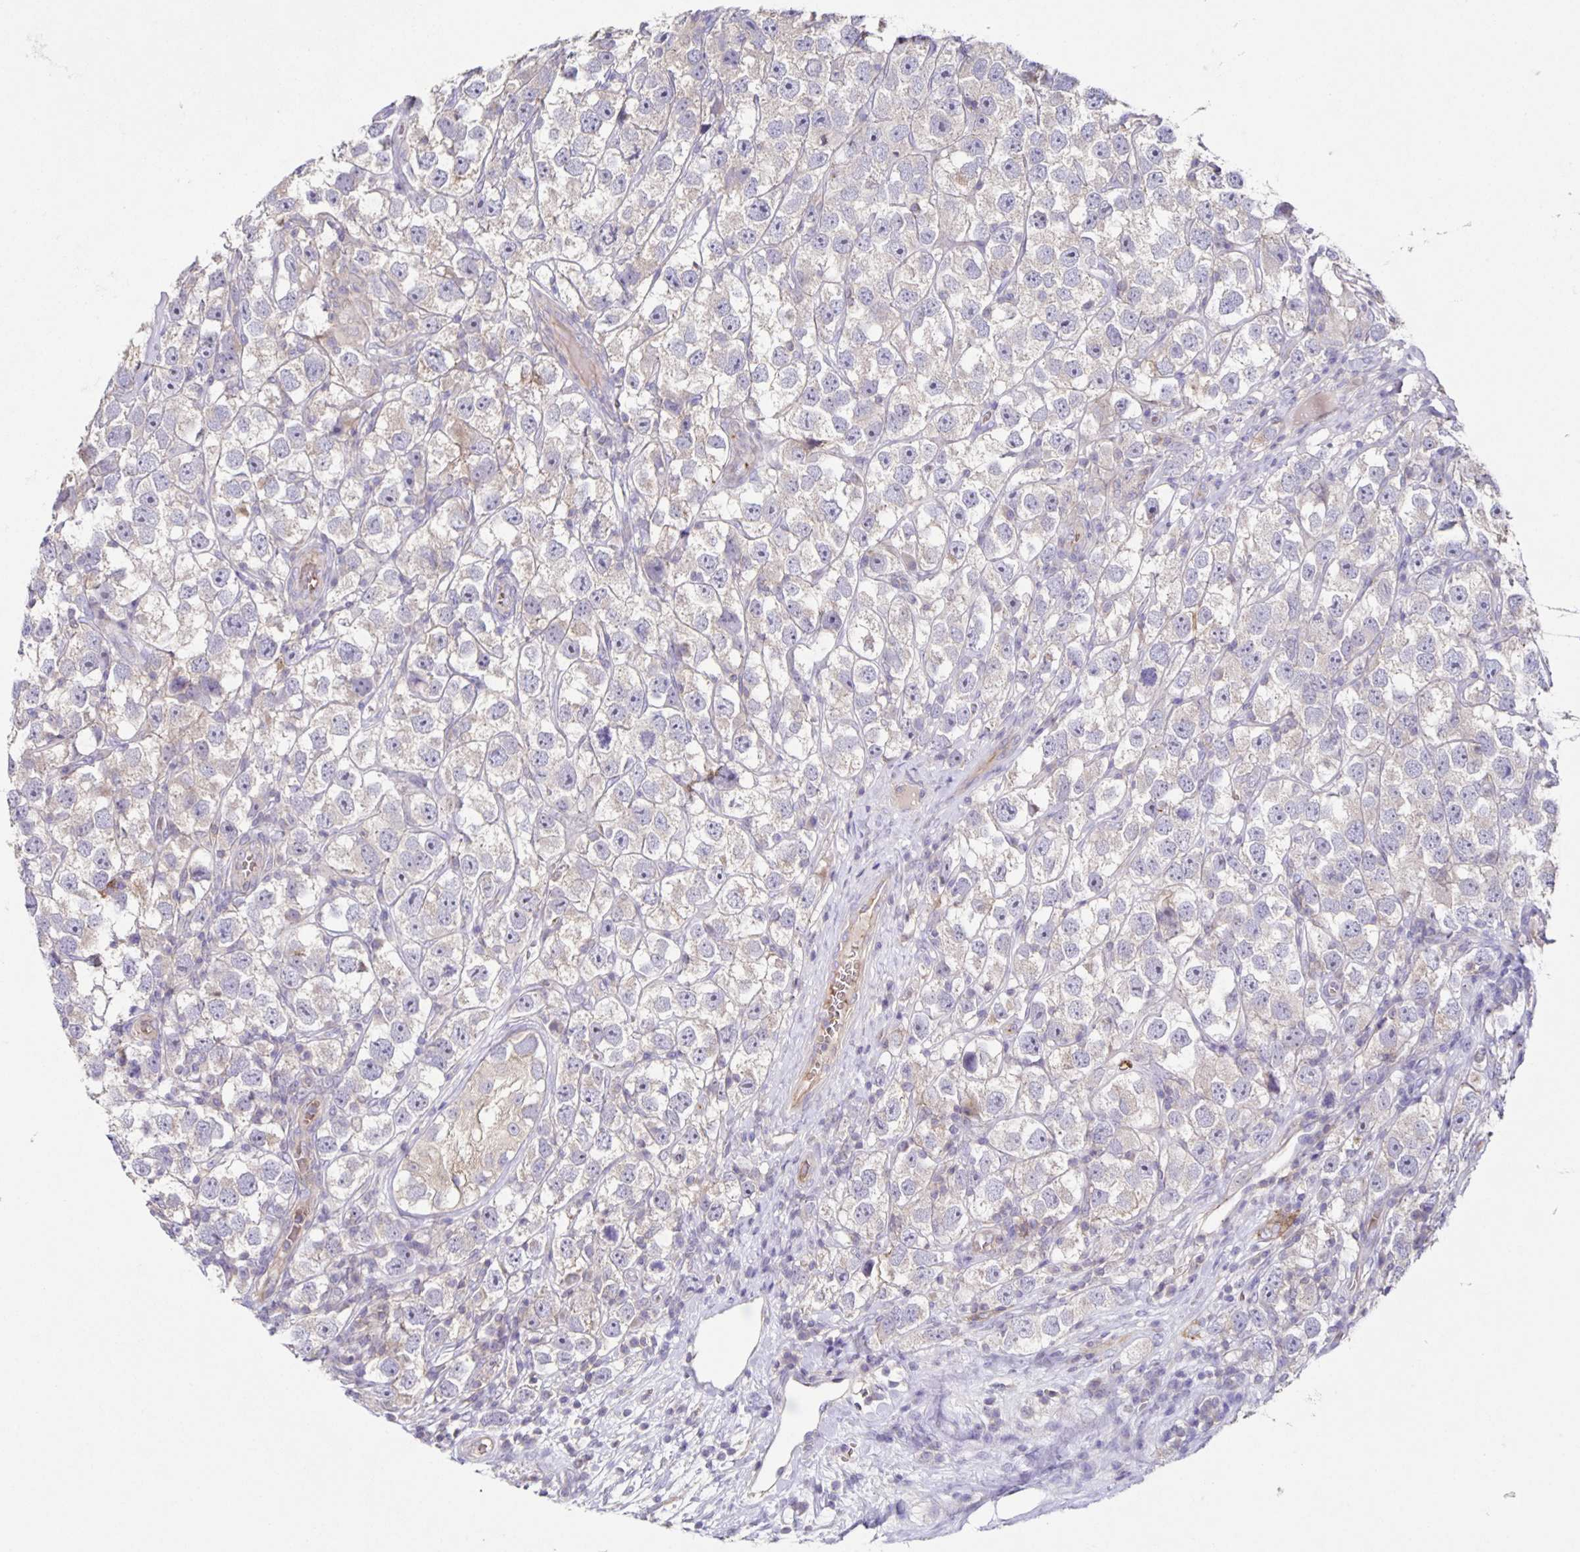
{"staining": {"intensity": "weak", "quantity": "<25%", "location": "cytoplasmic/membranous"}, "tissue": "testis cancer", "cell_type": "Tumor cells", "image_type": "cancer", "snomed": [{"axis": "morphology", "description": "Seminoma, NOS"}, {"axis": "topography", "description": "Testis"}], "caption": "This is an IHC micrograph of human testis cancer (seminoma). There is no positivity in tumor cells.", "gene": "ITGA2", "patient": {"sex": "male", "age": 26}}